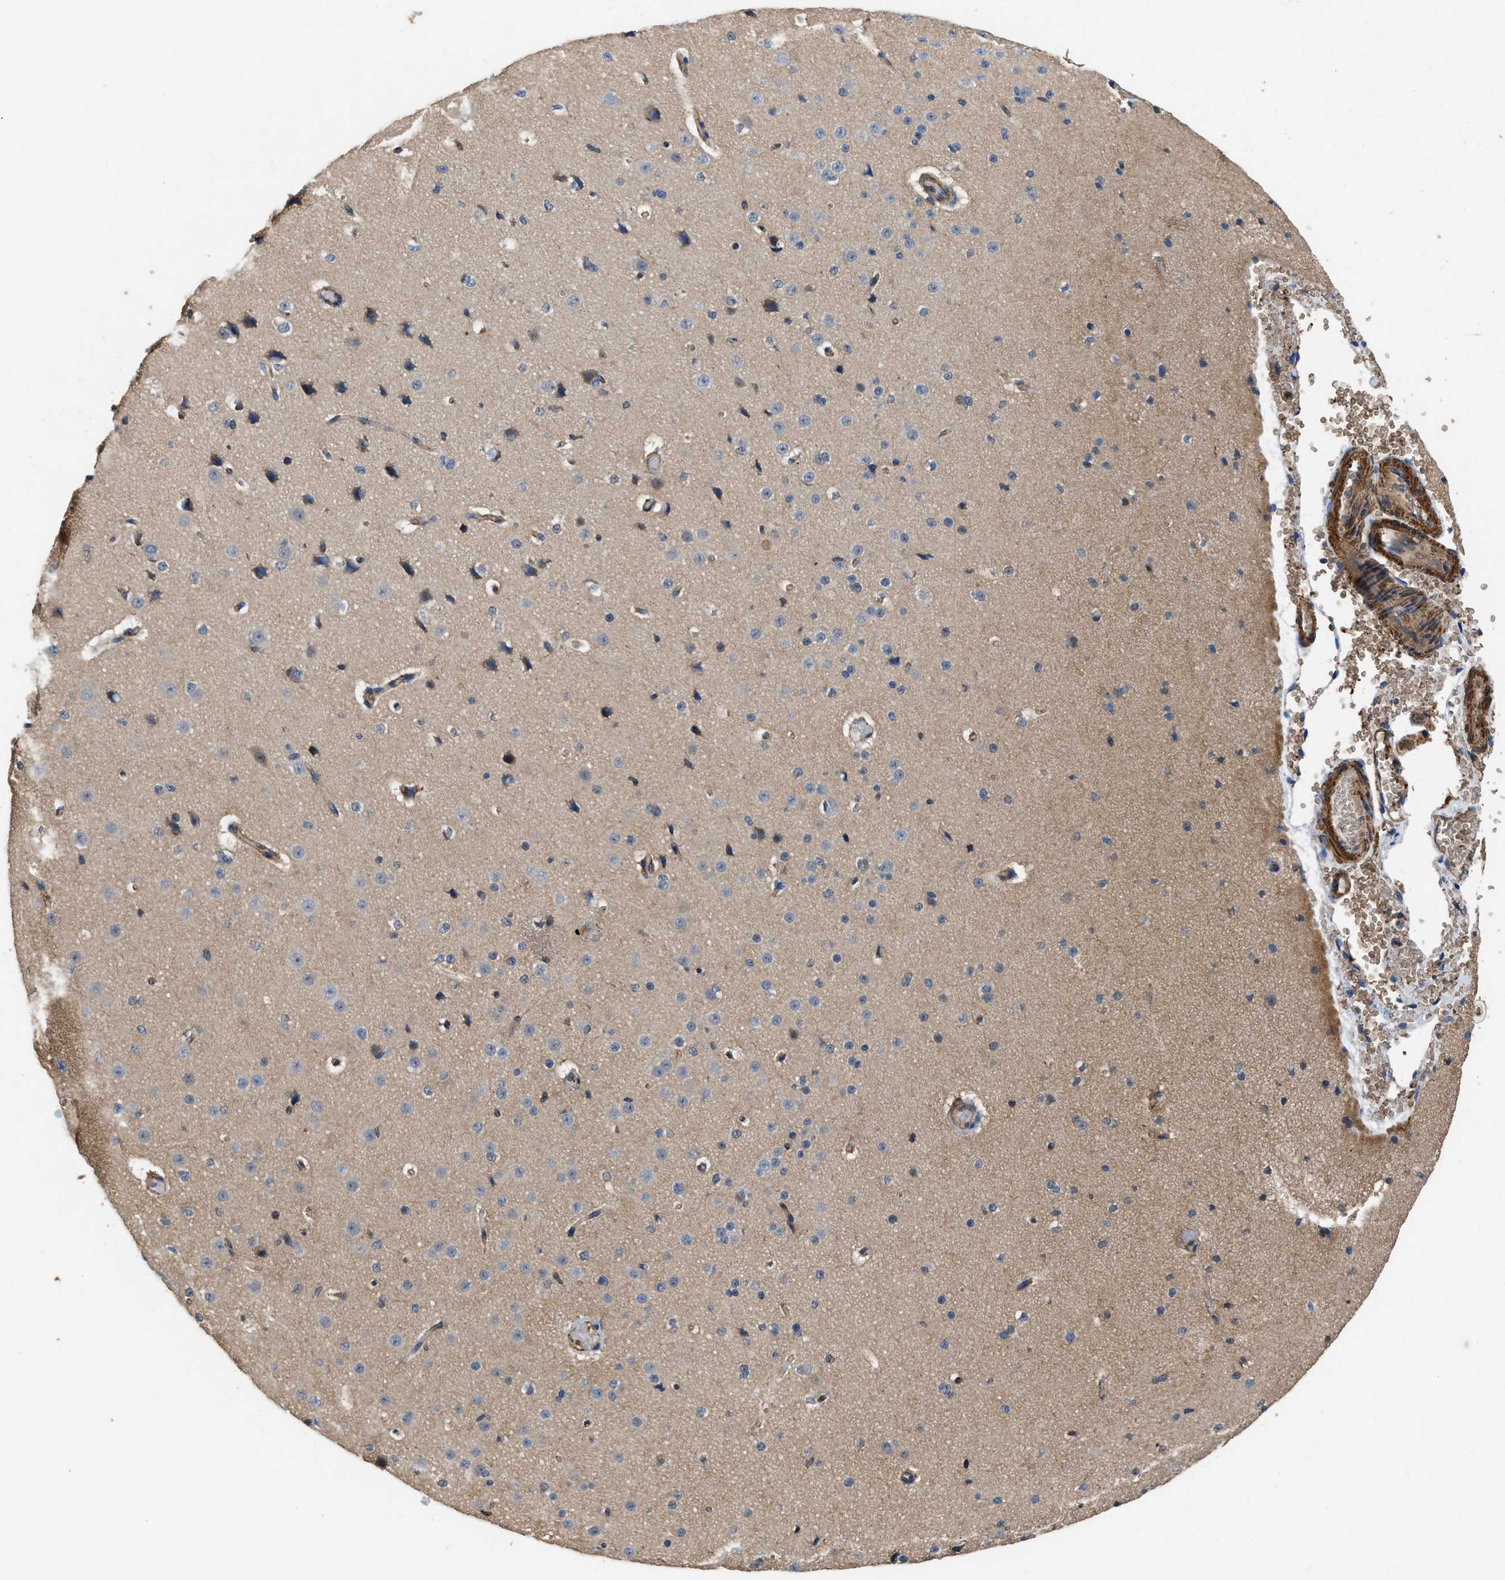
{"staining": {"intensity": "strong", "quantity": ">75%", "location": "cytoplasmic/membranous"}, "tissue": "cerebral cortex", "cell_type": "Endothelial cells", "image_type": "normal", "snomed": [{"axis": "morphology", "description": "Normal tissue, NOS"}, {"axis": "morphology", "description": "Developmental malformation"}, {"axis": "topography", "description": "Cerebral cortex"}], "caption": "IHC image of benign cerebral cortex: cerebral cortex stained using immunohistochemistry (IHC) shows high levels of strong protein expression localized specifically in the cytoplasmic/membranous of endothelial cells, appearing as a cytoplasmic/membranous brown color.", "gene": "LINGO2", "patient": {"sex": "female", "age": 30}}